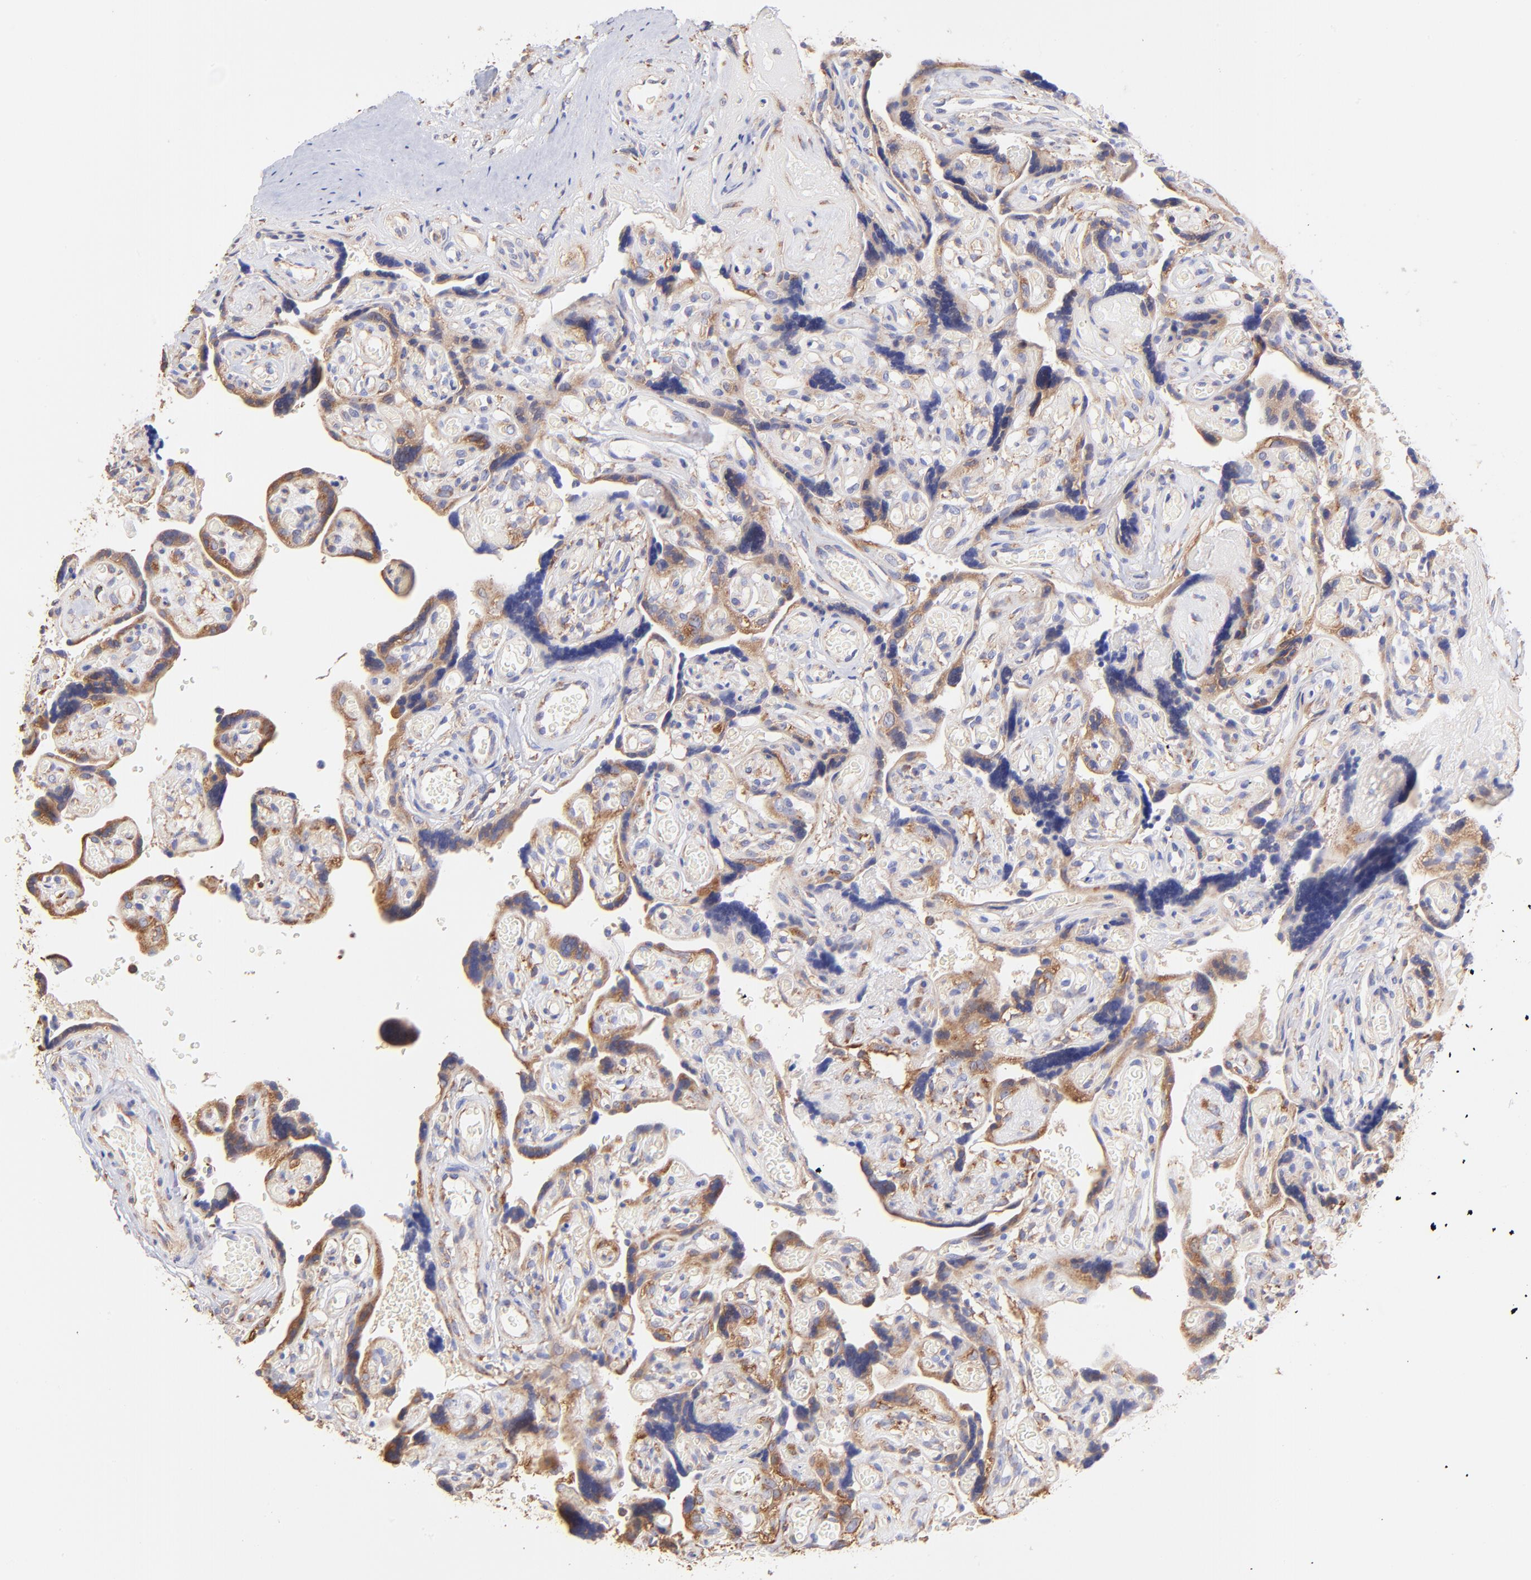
{"staining": {"intensity": "moderate", "quantity": ">75%", "location": "cytoplasmic/membranous"}, "tissue": "placenta", "cell_type": "Decidual cells", "image_type": "normal", "snomed": [{"axis": "morphology", "description": "Normal tissue, NOS"}, {"axis": "topography", "description": "Placenta"}], "caption": "The histopathology image exhibits immunohistochemical staining of unremarkable placenta. There is moderate cytoplasmic/membranous staining is identified in approximately >75% of decidual cells.", "gene": "RPL30", "patient": {"sex": "female", "age": 30}}